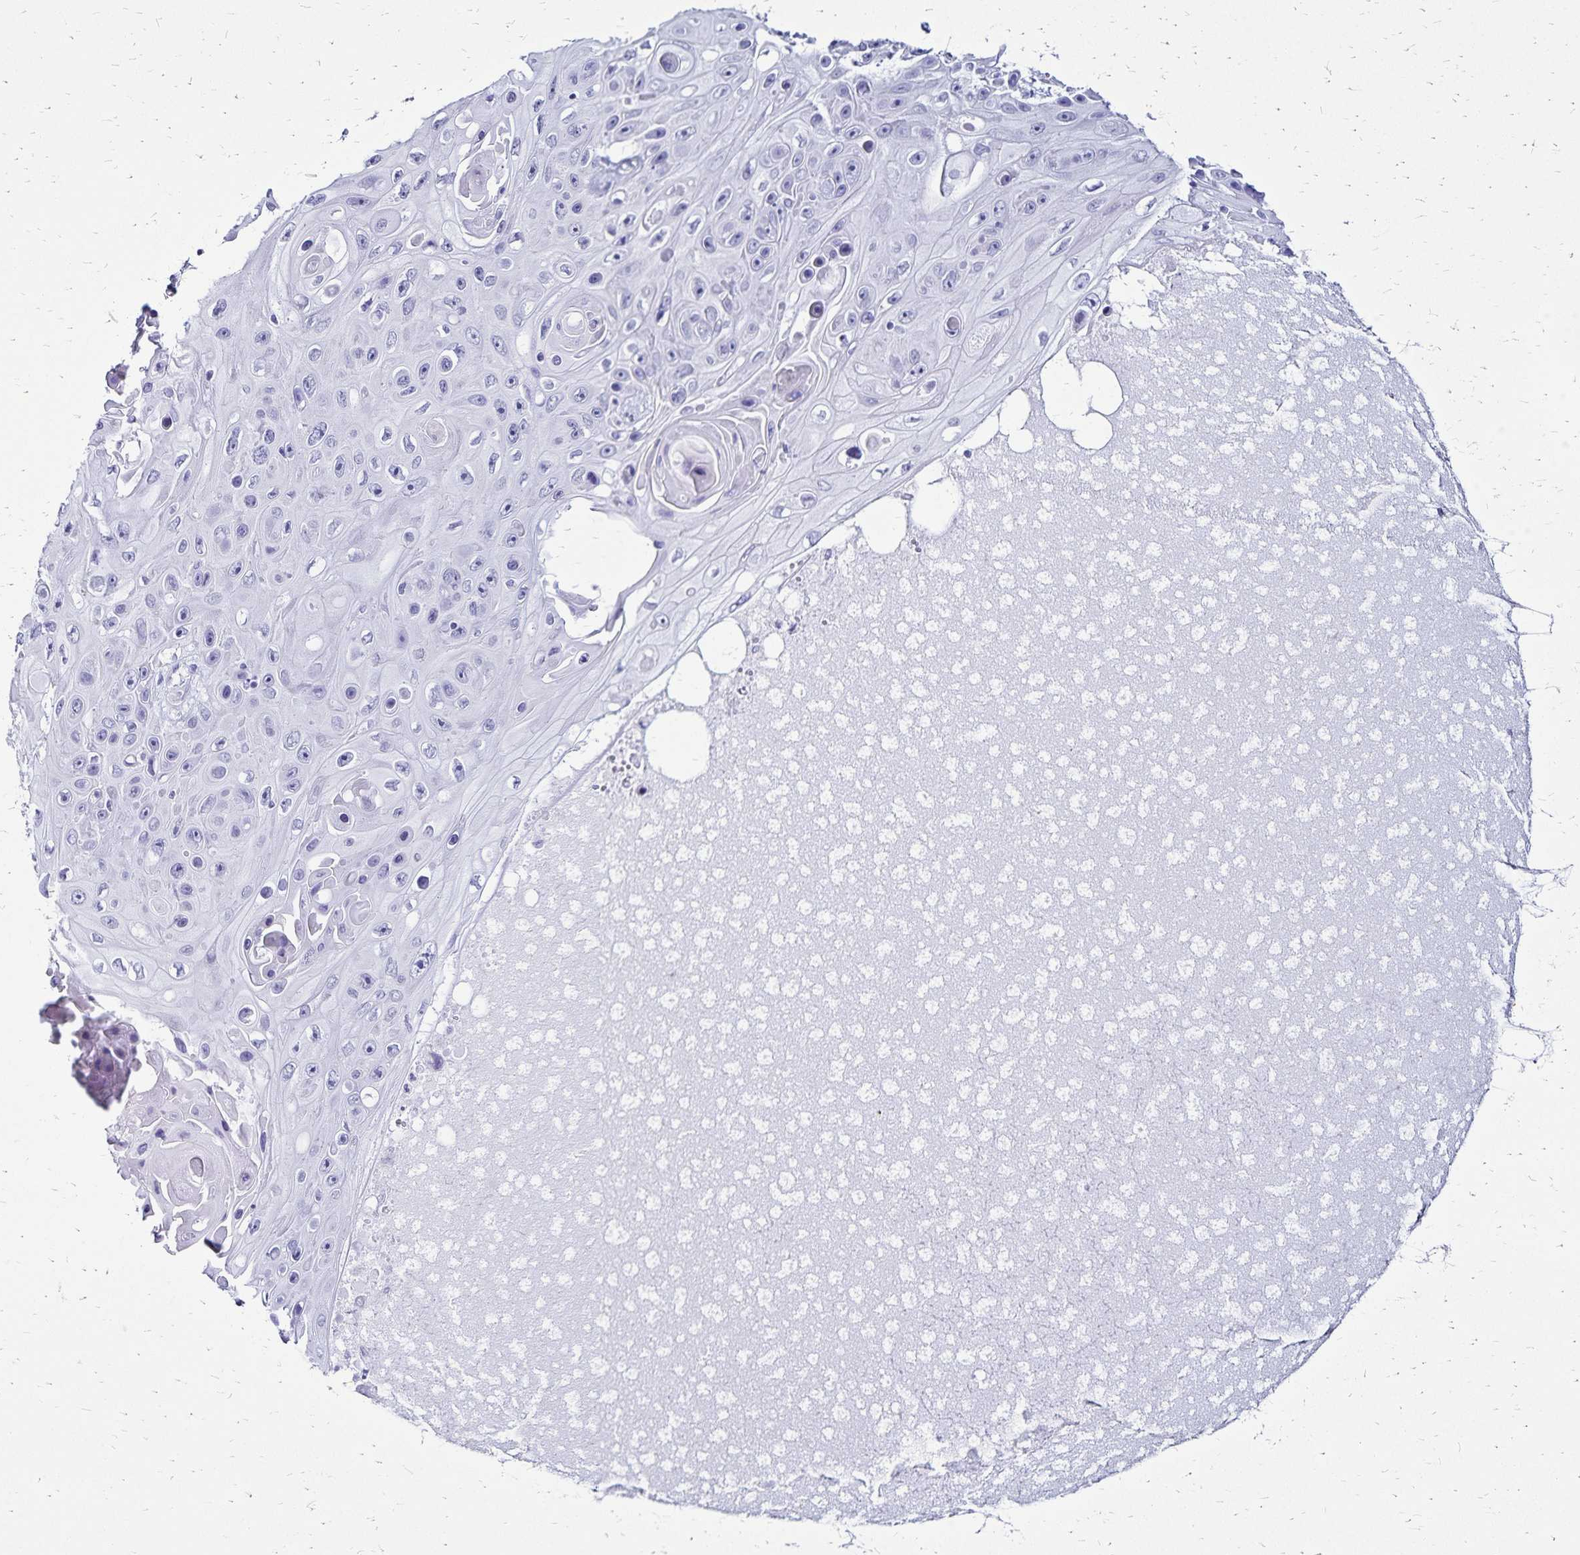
{"staining": {"intensity": "negative", "quantity": "none", "location": "none"}, "tissue": "skin cancer", "cell_type": "Tumor cells", "image_type": "cancer", "snomed": [{"axis": "morphology", "description": "Squamous cell carcinoma, NOS"}, {"axis": "topography", "description": "Skin"}], "caption": "Protein analysis of squamous cell carcinoma (skin) shows no significant expression in tumor cells. (DAB IHC with hematoxylin counter stain).", "gene": "LIN28B", "patient": {"sex": "male", "age": 82}}